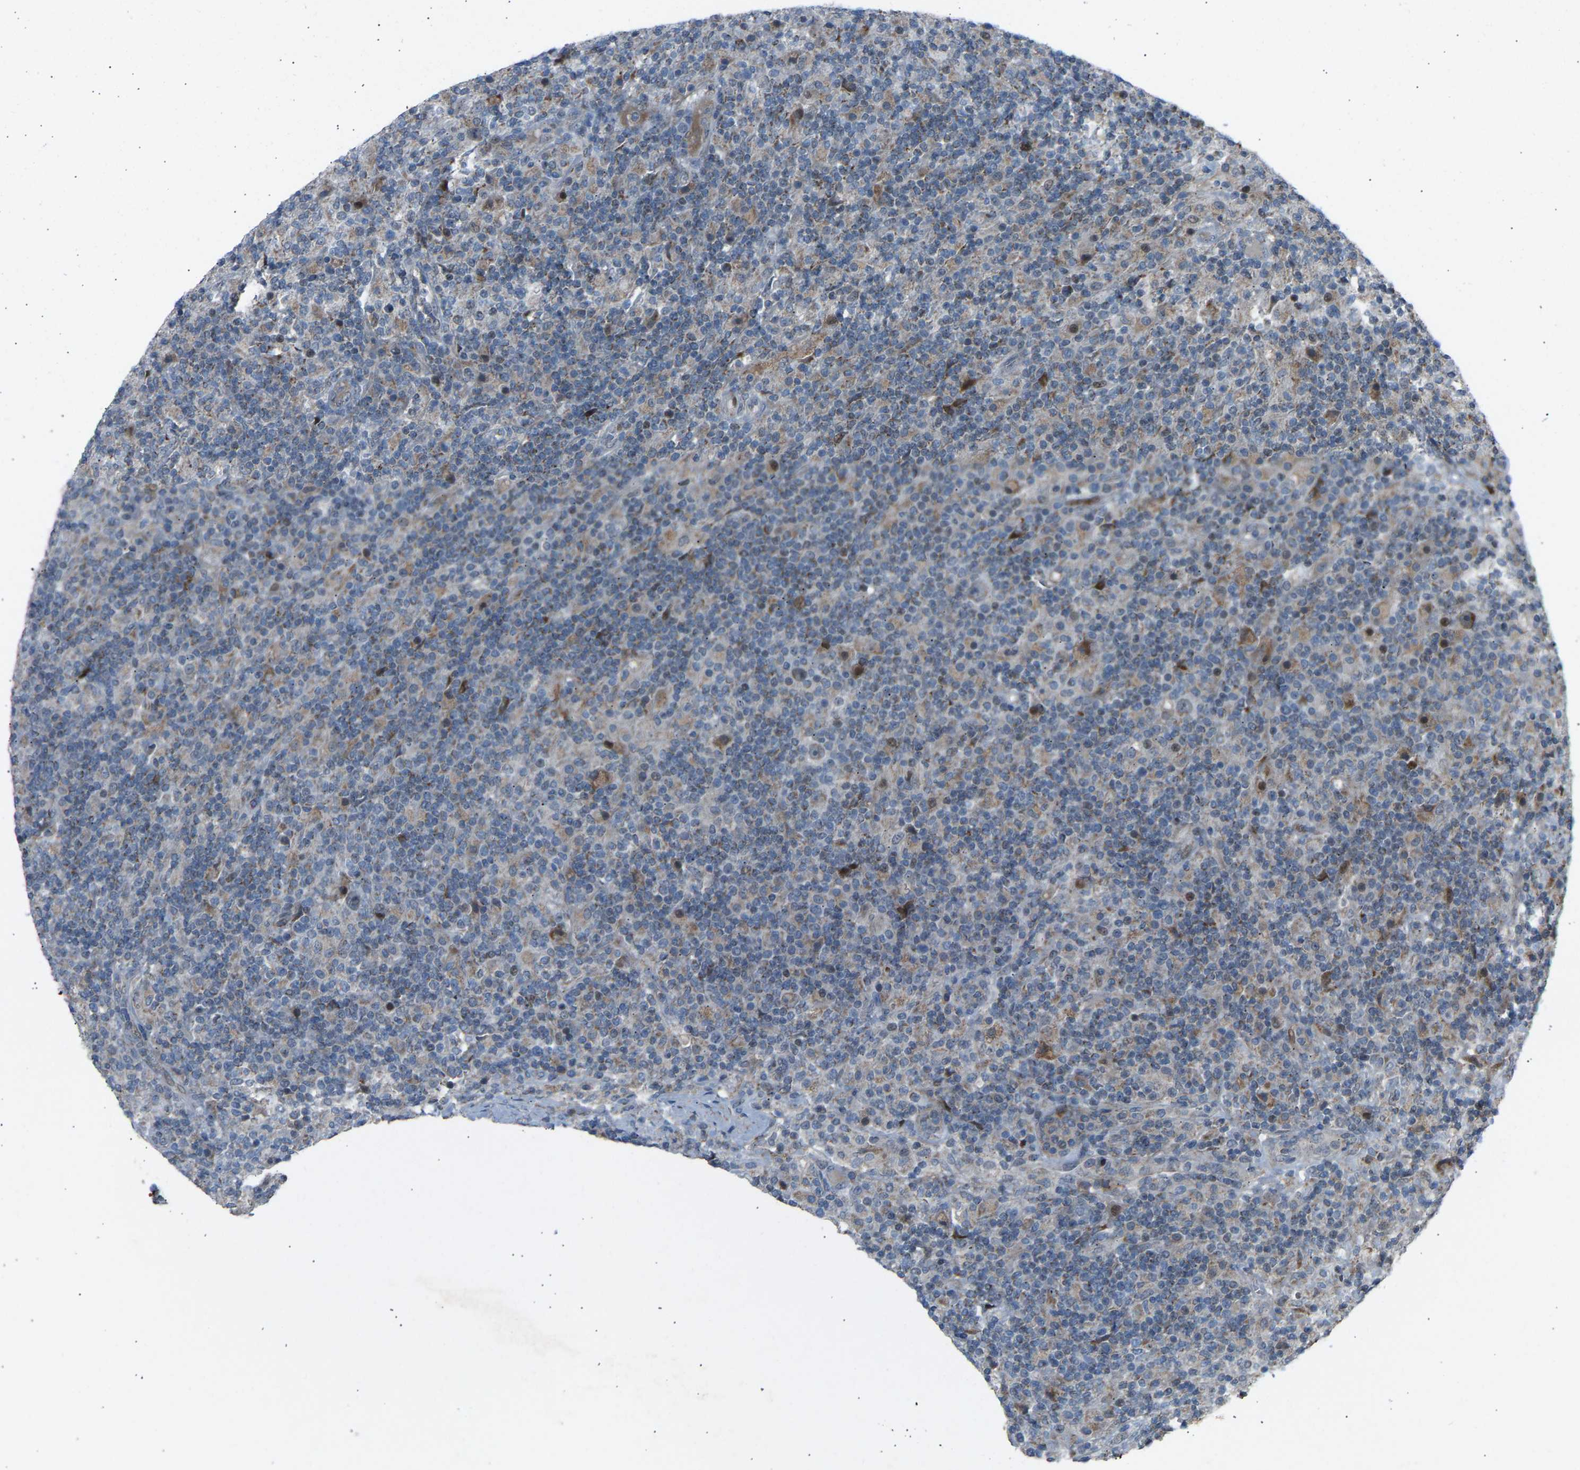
{"staining": {"intensity": "weak", "quantity": "<25%", "location": "cytoplasmic/membranous,nuclear"}, "tissue": "lymphoma", "cell_type": "Tumor cells", "image_type": "cancer", "snomed": [{"axis": "morphology", "description": "Hodgkin's disease, NOS"}, {"axis": "topography", "description": "Lymph node"}], "caption": "IHC image of Hodgkin's disease stained for a protein (brown), which demonstrates no expression in tumor cells.", "gene": "VPS41", "patient": {"sex": "male", "age": 70}}